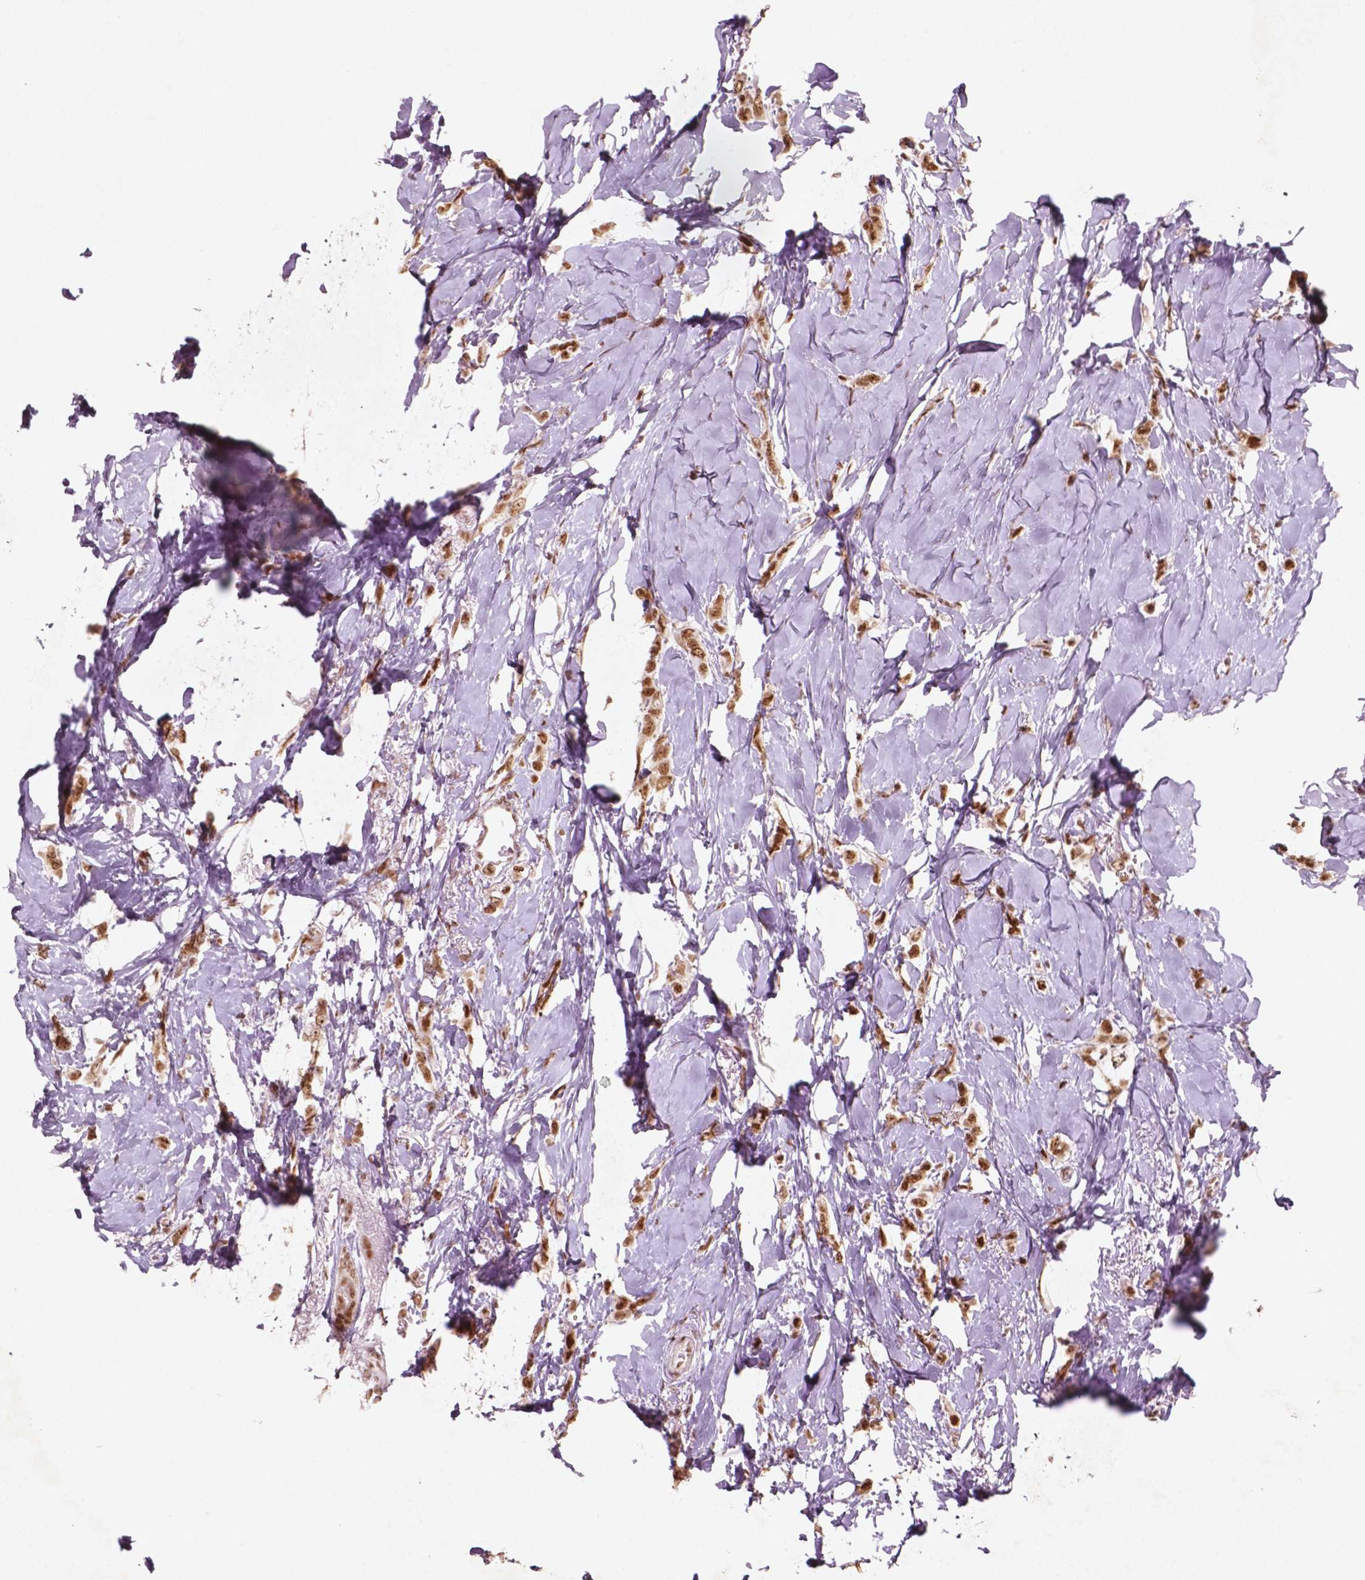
{"staining": {"intensity": "moderate", "quantity": ">75%", "location": "nuclear"}, "tissue": "breast cancer", "cell_type": "Tumor cells", "image_type": "cancer", "snomed": [{"axis": "morphology", "description": "Lobular carcinoma"}, {"axis": "topography", "description": "Breast"}], "caption": "IHC staining of breast lobular carcinoma, which exhibits medium levels of moderate nuclear expression in approximately >75% of tumor cells indicating moderate nuclear protein staining. The staining was performed using DAB (3,3'-diaminobenzidine) (brown) for protein detection and nuclei were counterstained in hematoxylin (blue).", "gene": "HMG20B", "patient": {"sex": "female", "age": 66}}